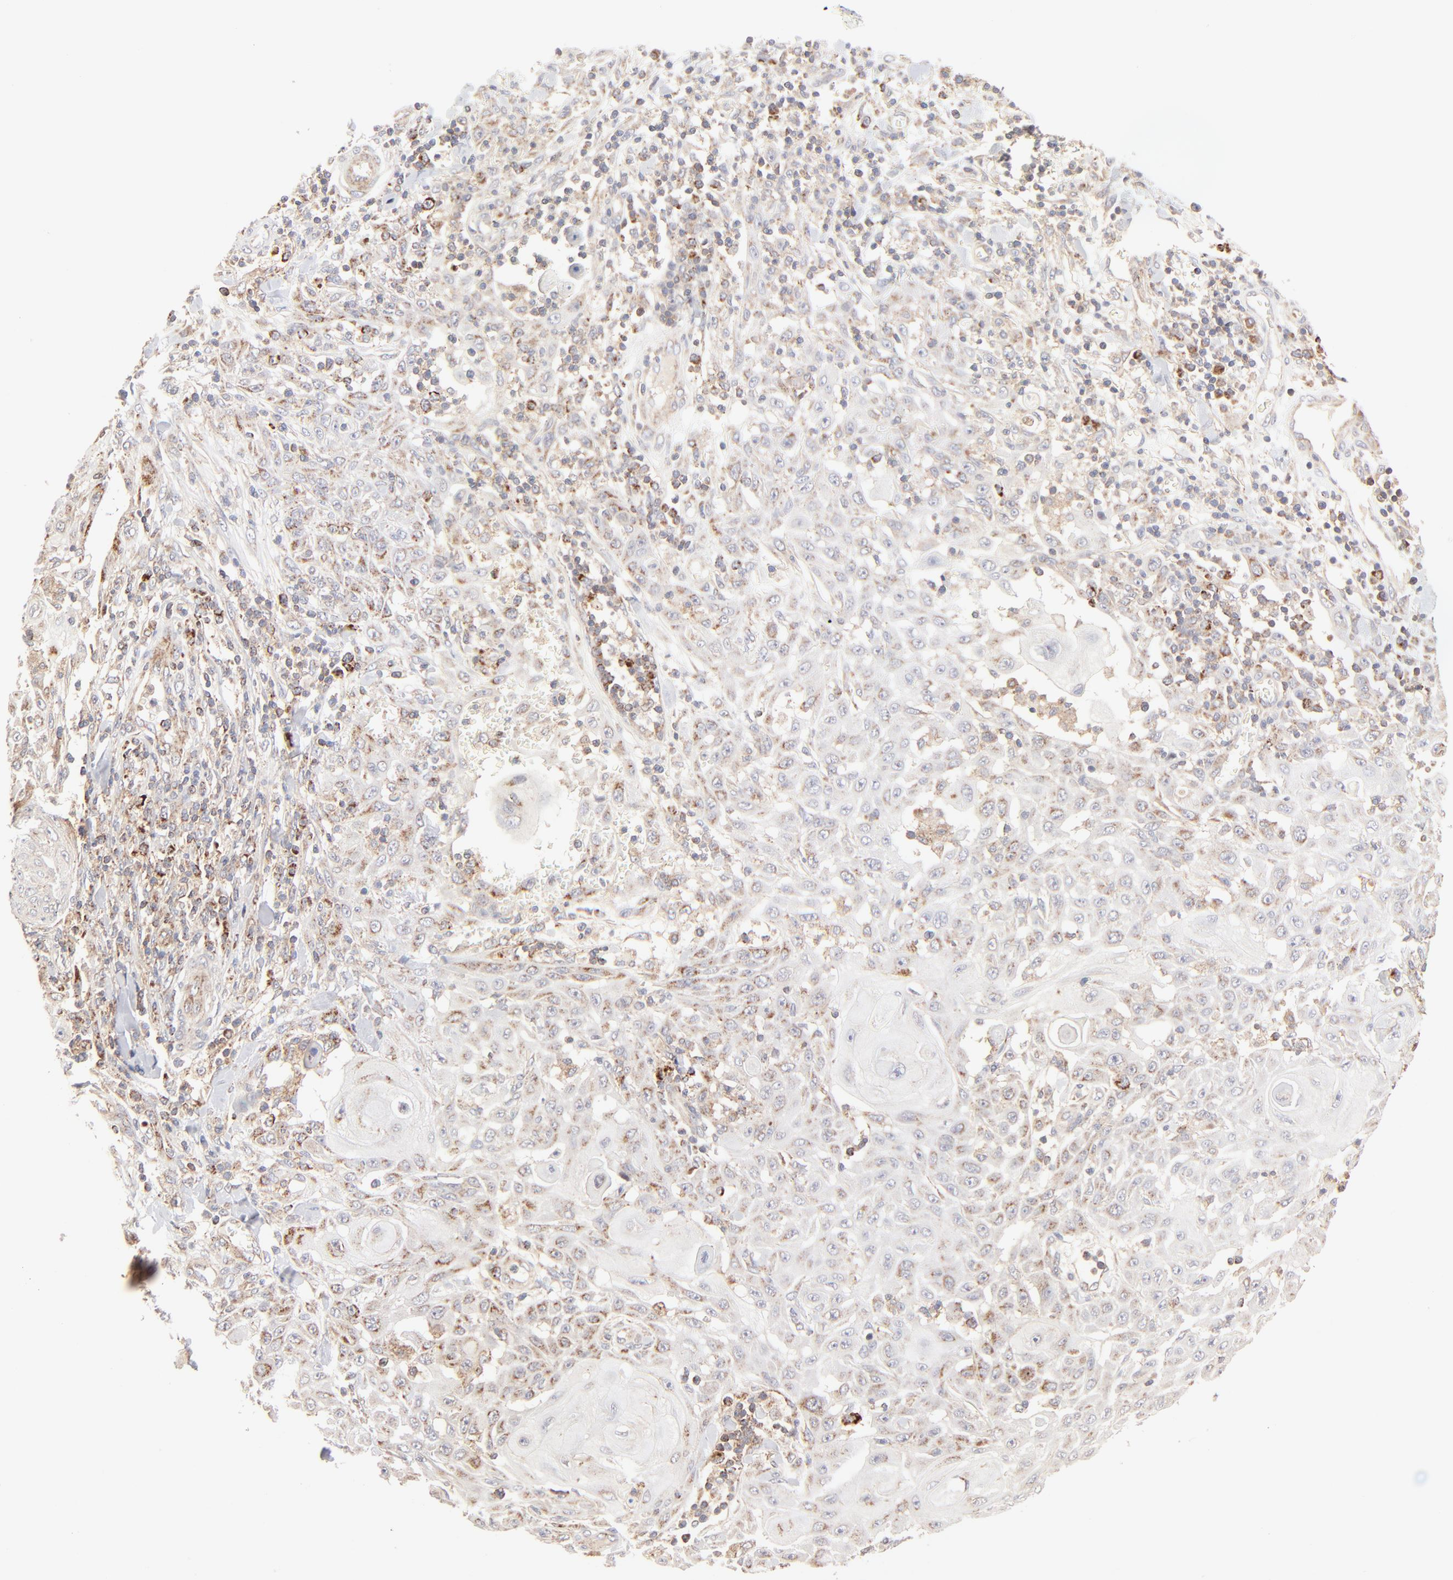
{"staining": {"intensity": "weak", "quantity": ">75%", "location": "cytoplasmic/membranous"}, "tissue": "skin cancer", "cell_type": "Tumor cells", "image_type": "cancer", "snomed": [{"axis": "morphology", "description": "Squamous cell carcinoma, NOS"}, {"axis": "topography", "description": "Skin"}], "caption": "An image of squamous cell carcinoma (skin) stained for a protein displays weak cytoplasmic/membranous brown staining in tumor cells. (IHC, brightfield microscopy, high magnification).", "gene": "CSPG4", "patient": {"sex": "male", "age": 24}}